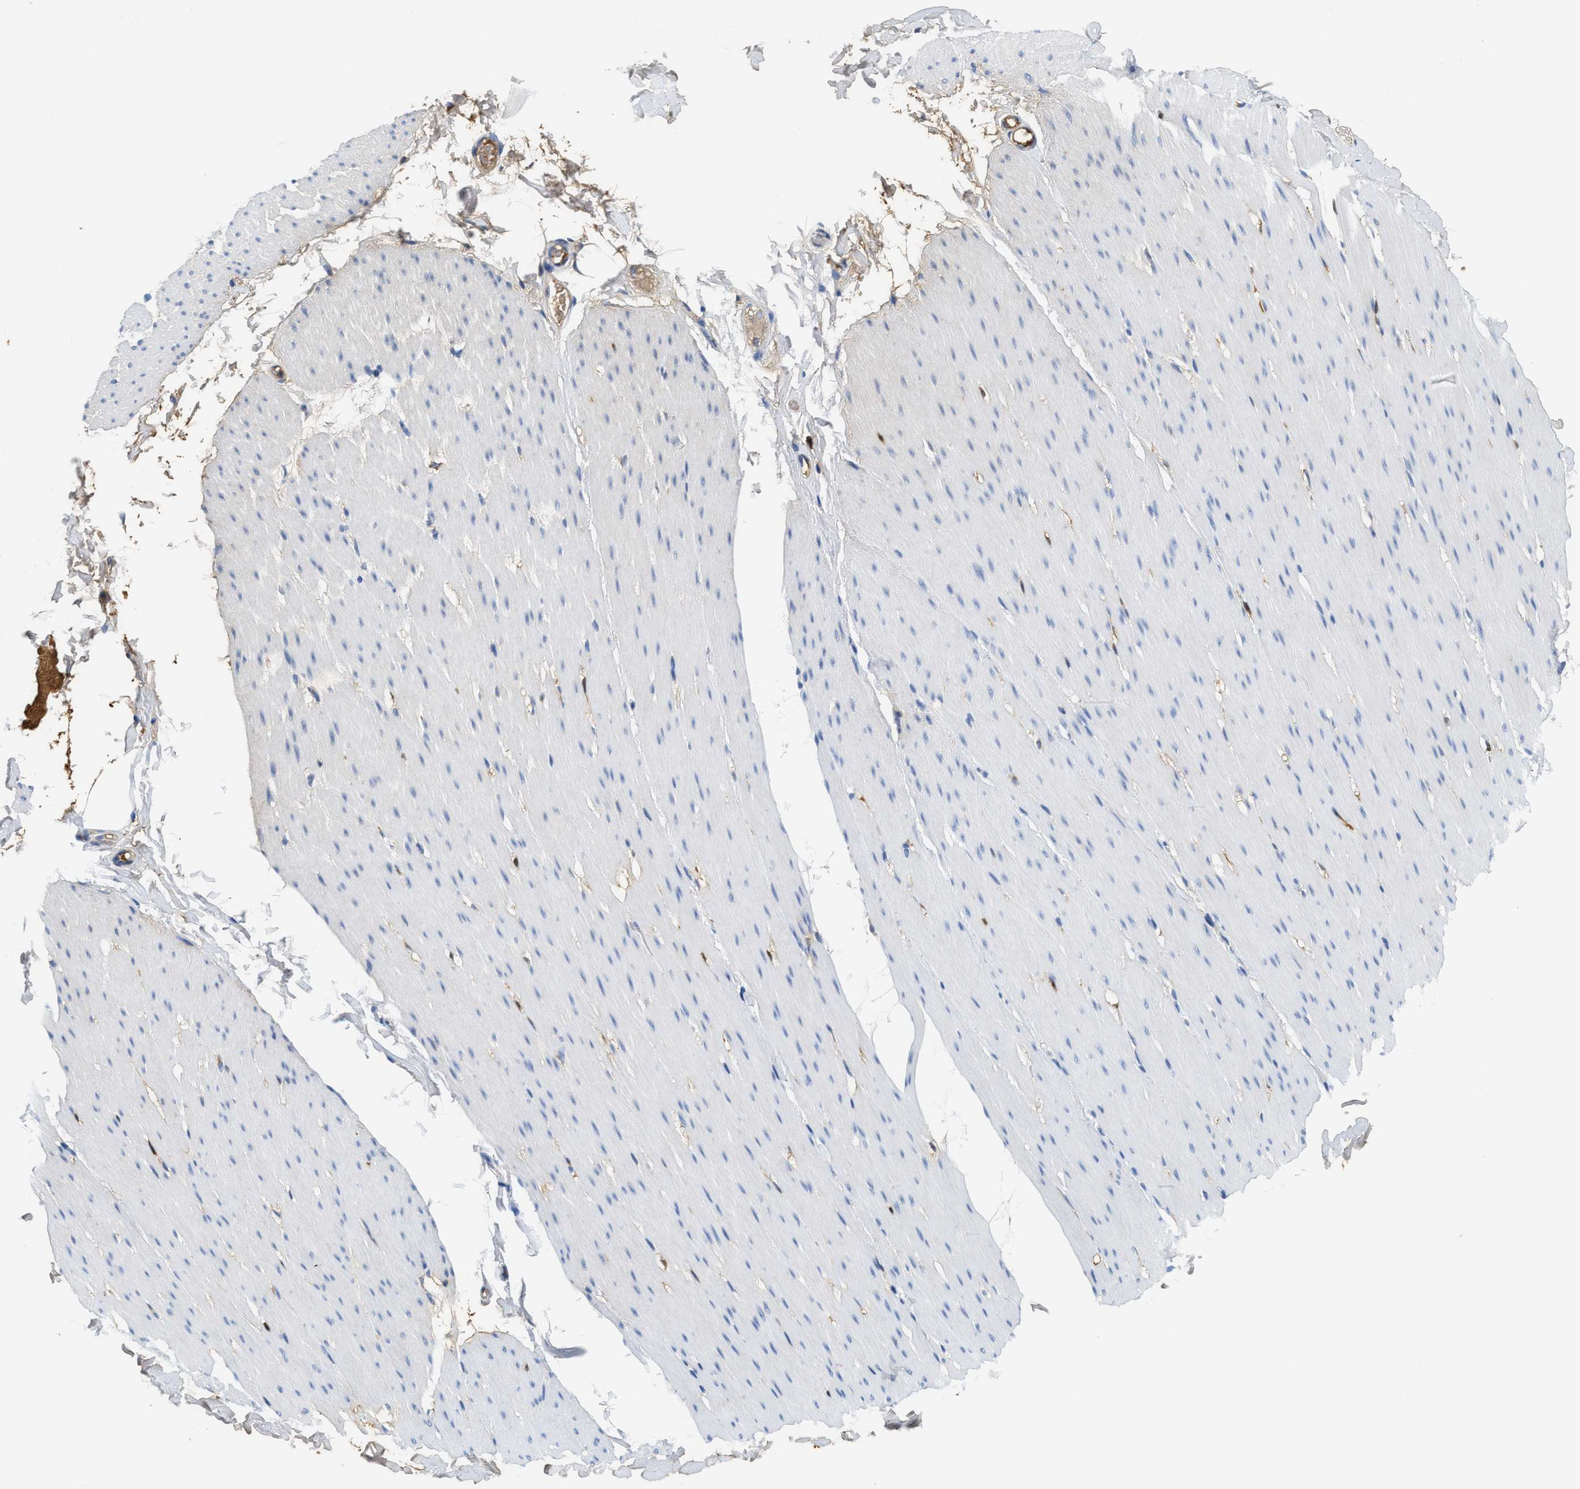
{"staining": {"intensity": "negative", "quantity": "none", "location": "none"}, "tissue": "smooth muscle", "cell_type": "Smooth muscle cells", "image_type": "normal", "snomed": [{"axis": "morphology", "description": "Normal tissue, NOS"}, {"axis": "topography", "description": "Smooth muscle"}, {"axis": "topography", "description": "Colon"}], "caption": "Smooth muscle cells are negative for protein expression in normal human smooth muscle. Nuclei are stained in blue.", "gene": "GC", "patient": {"sex": "male", "age": 67}}